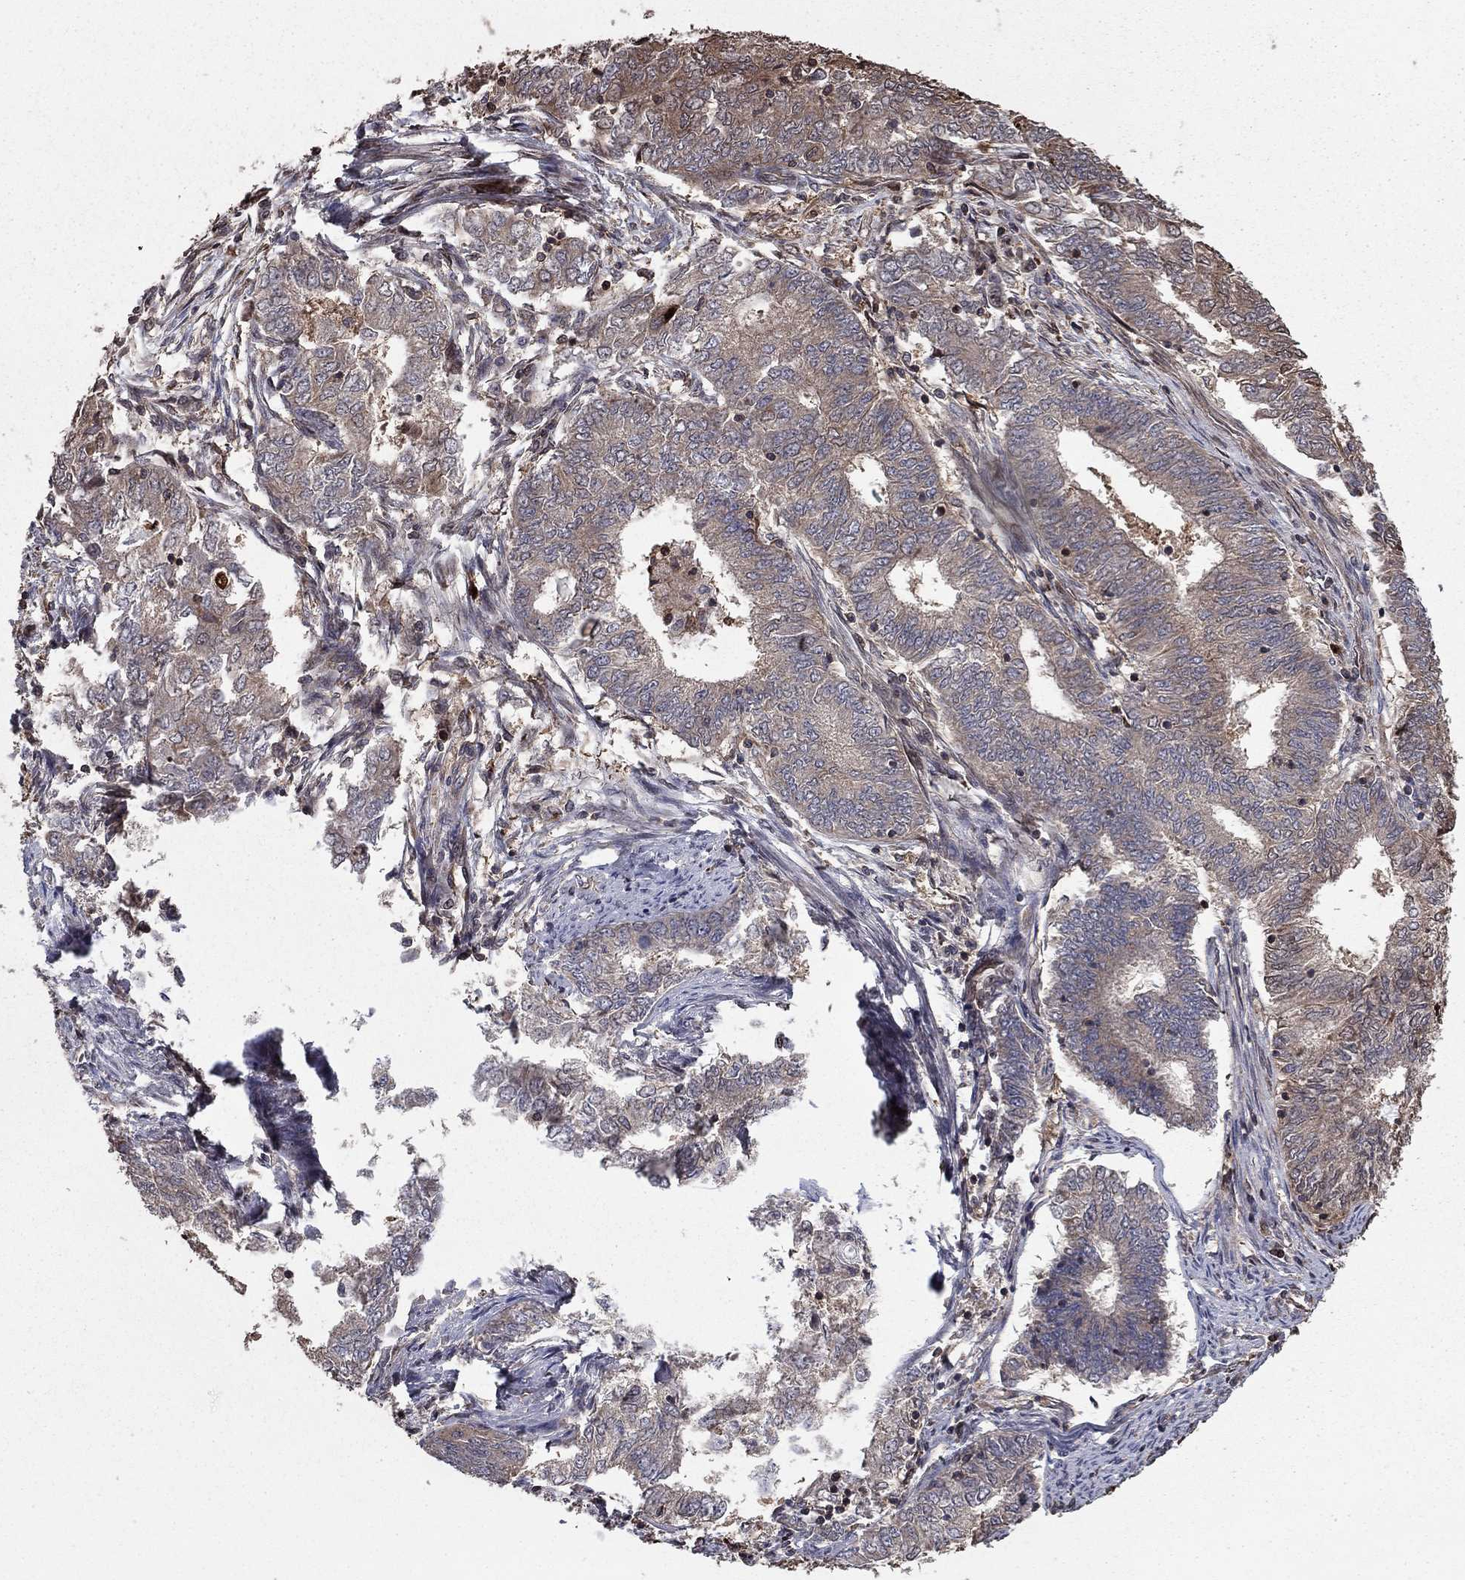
{"staining": {"intensity": "weak", "quantity": "<25%", "location": "cytoplasmic/membranous"}, "tissue": "endometrial cancer", "cell_type": "Tumor cells", "image_type": "cancer", "snomed": [{"axis": "morphology", "description": "Adenocarcinoma, NOS"}, {"axis": "topography", "description": "Endometrium"}], "caption": "This photomicrograph is of adenocarcinoma (endometrial) stained with immunohistochemistry (IHC) to label a protein in brown with the nuclei are counter-stained blue. There is no positivity in tumor cells.", "gene": "GYG1", "patient": {"sex": "female", "age": 62}}